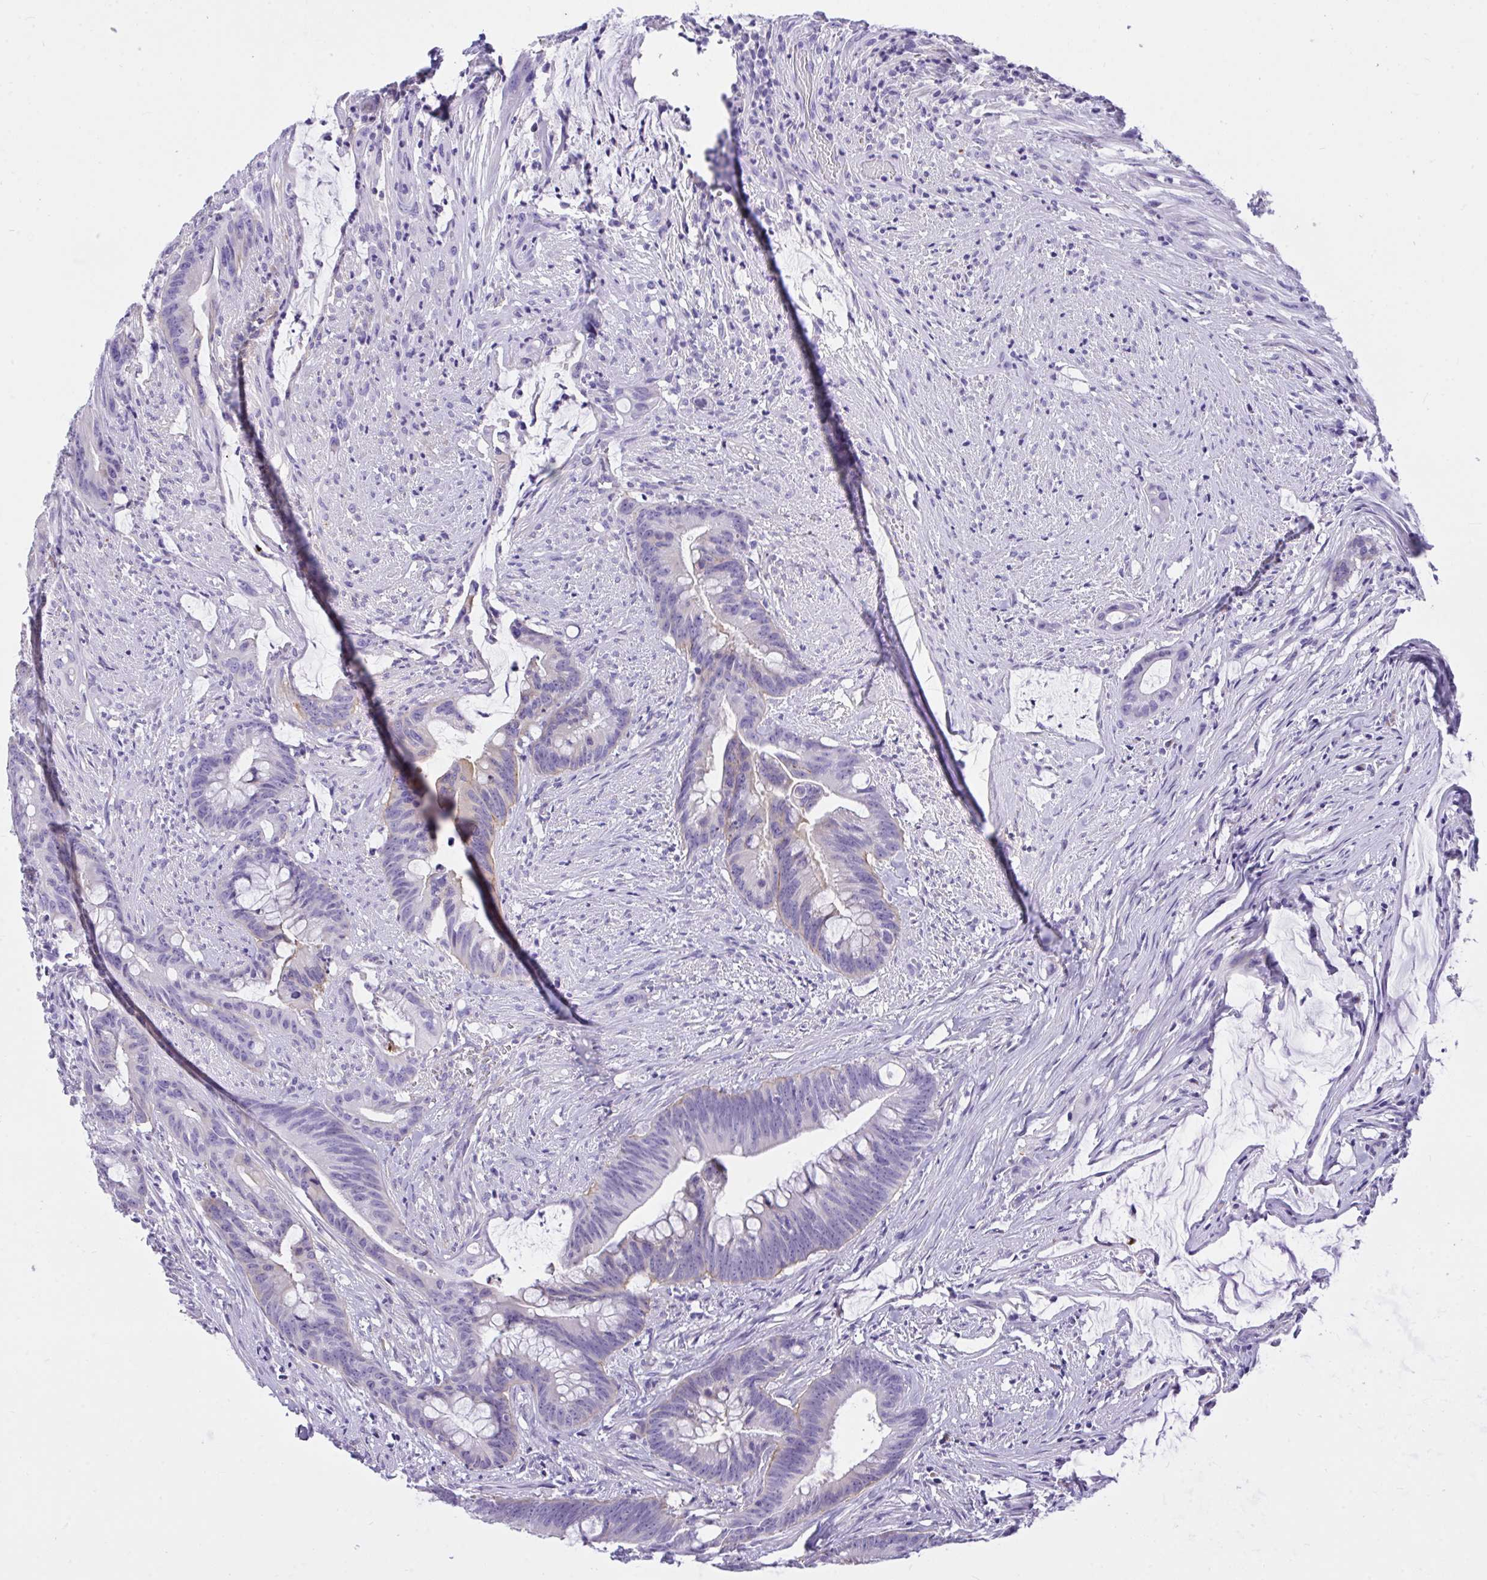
{"staining": {"intensity": "negative", "quantity": "none", "location": "none"}, "tissue": "colorectal cancer", "cell_type": "Tumor cells", "image_type": "cancer", "snomed": [{"axis": "morphology", "description": "Adenocarcinoma, NOS"}, {"axis": "topography", "description": "Colon"}], "caption": "Immunohistochemistry photomicrograph of neoplastic tissue: adenocarcinoma (colorectal) stained with DAB reveals no significant protein staining in tumor cells.", "gene": "TLN2", "patient": {"sex": "male", "age": 62}}